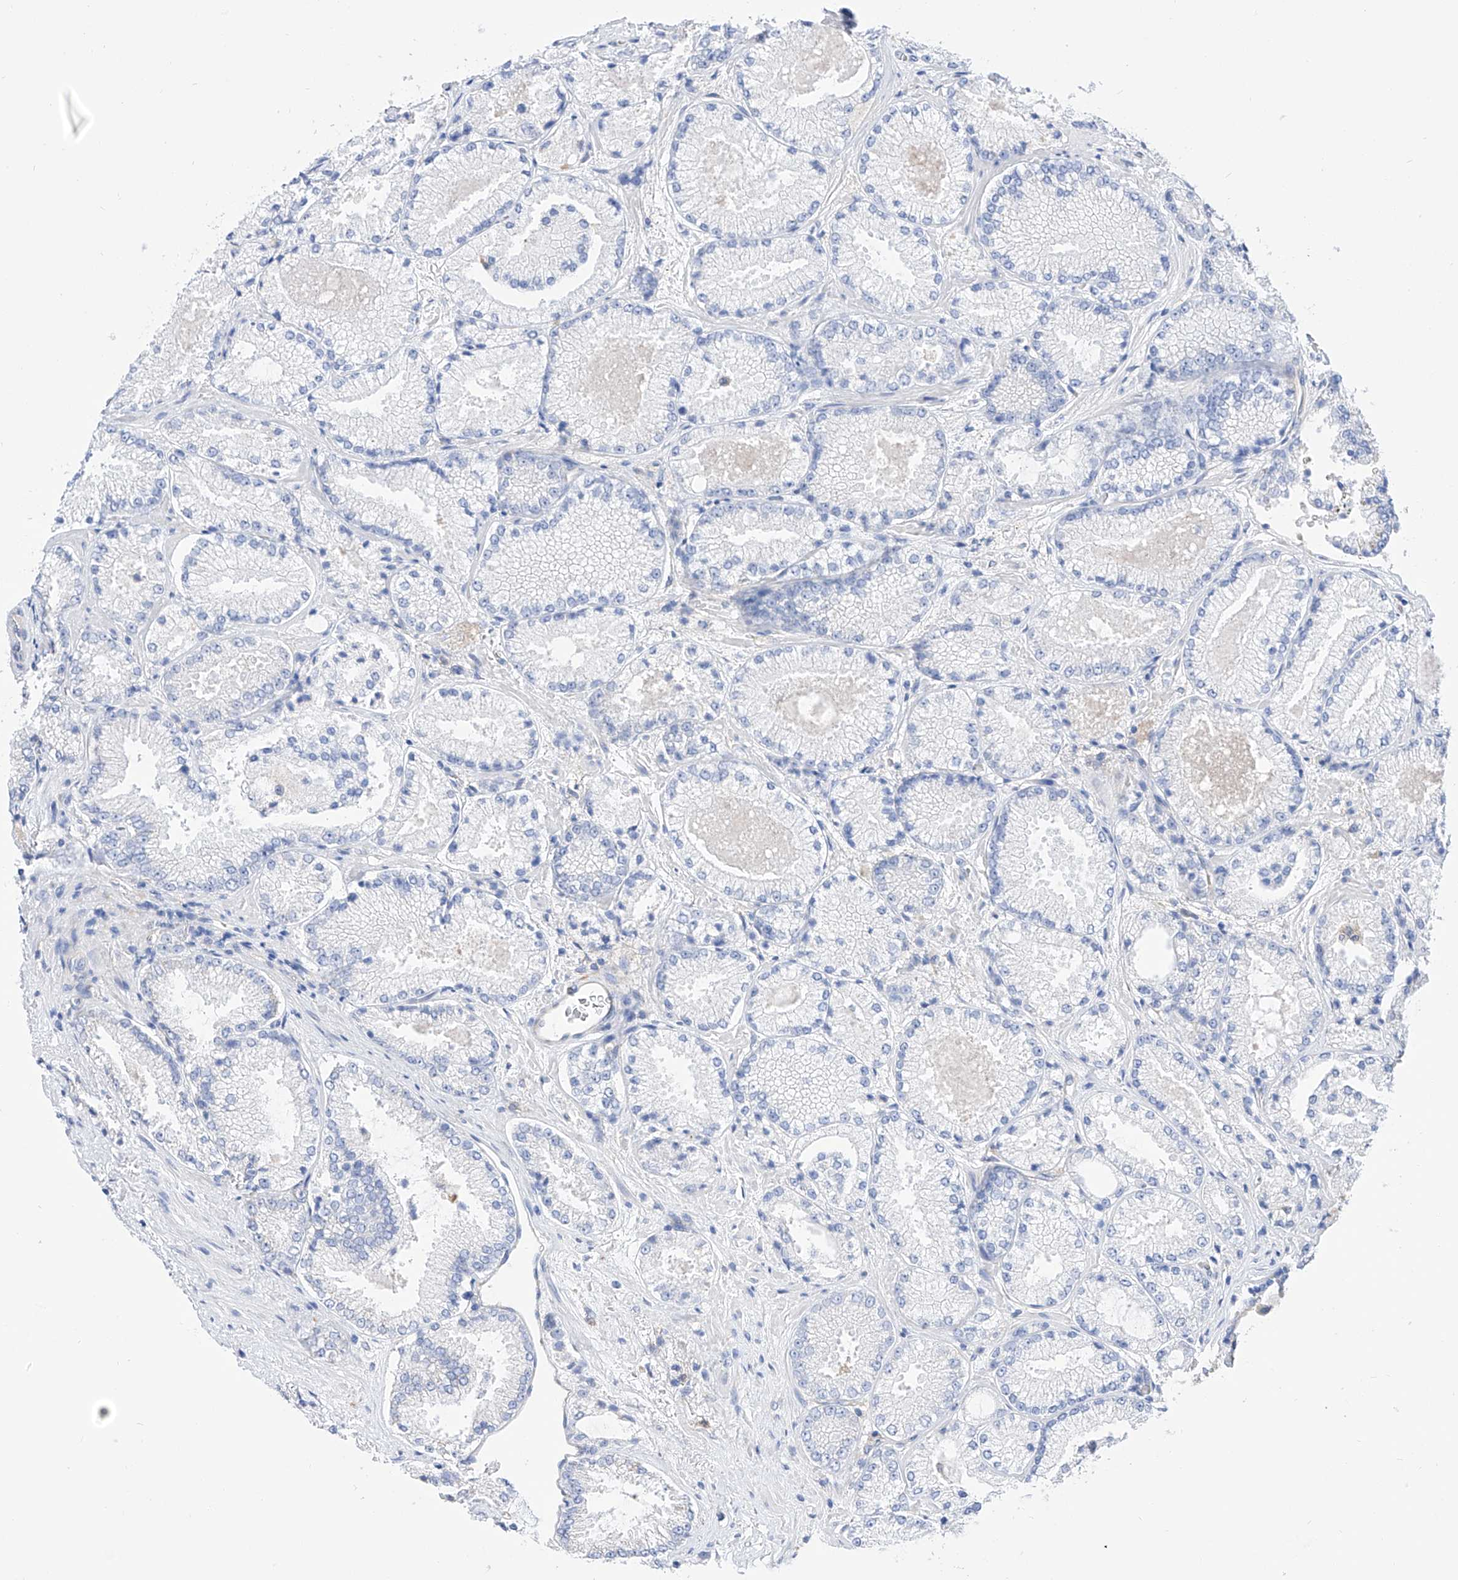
{"staining": {"intensity": "negative", "quantity": "none", "location": "none"}, "tissue": "prostate cancer", "cell_type": "Tumor cells", "image_type": "cancer", "snomed": [{"axis": "morphology", "description": "Adenocarcinoma, High grade"}, {"axis": "topography", "description": "Prostate"}], "caption": "Tumor cells show no significant expression in prostate cancer.", "gene": "ZNF653", "patient": {"sex": "male", "age": 73}}